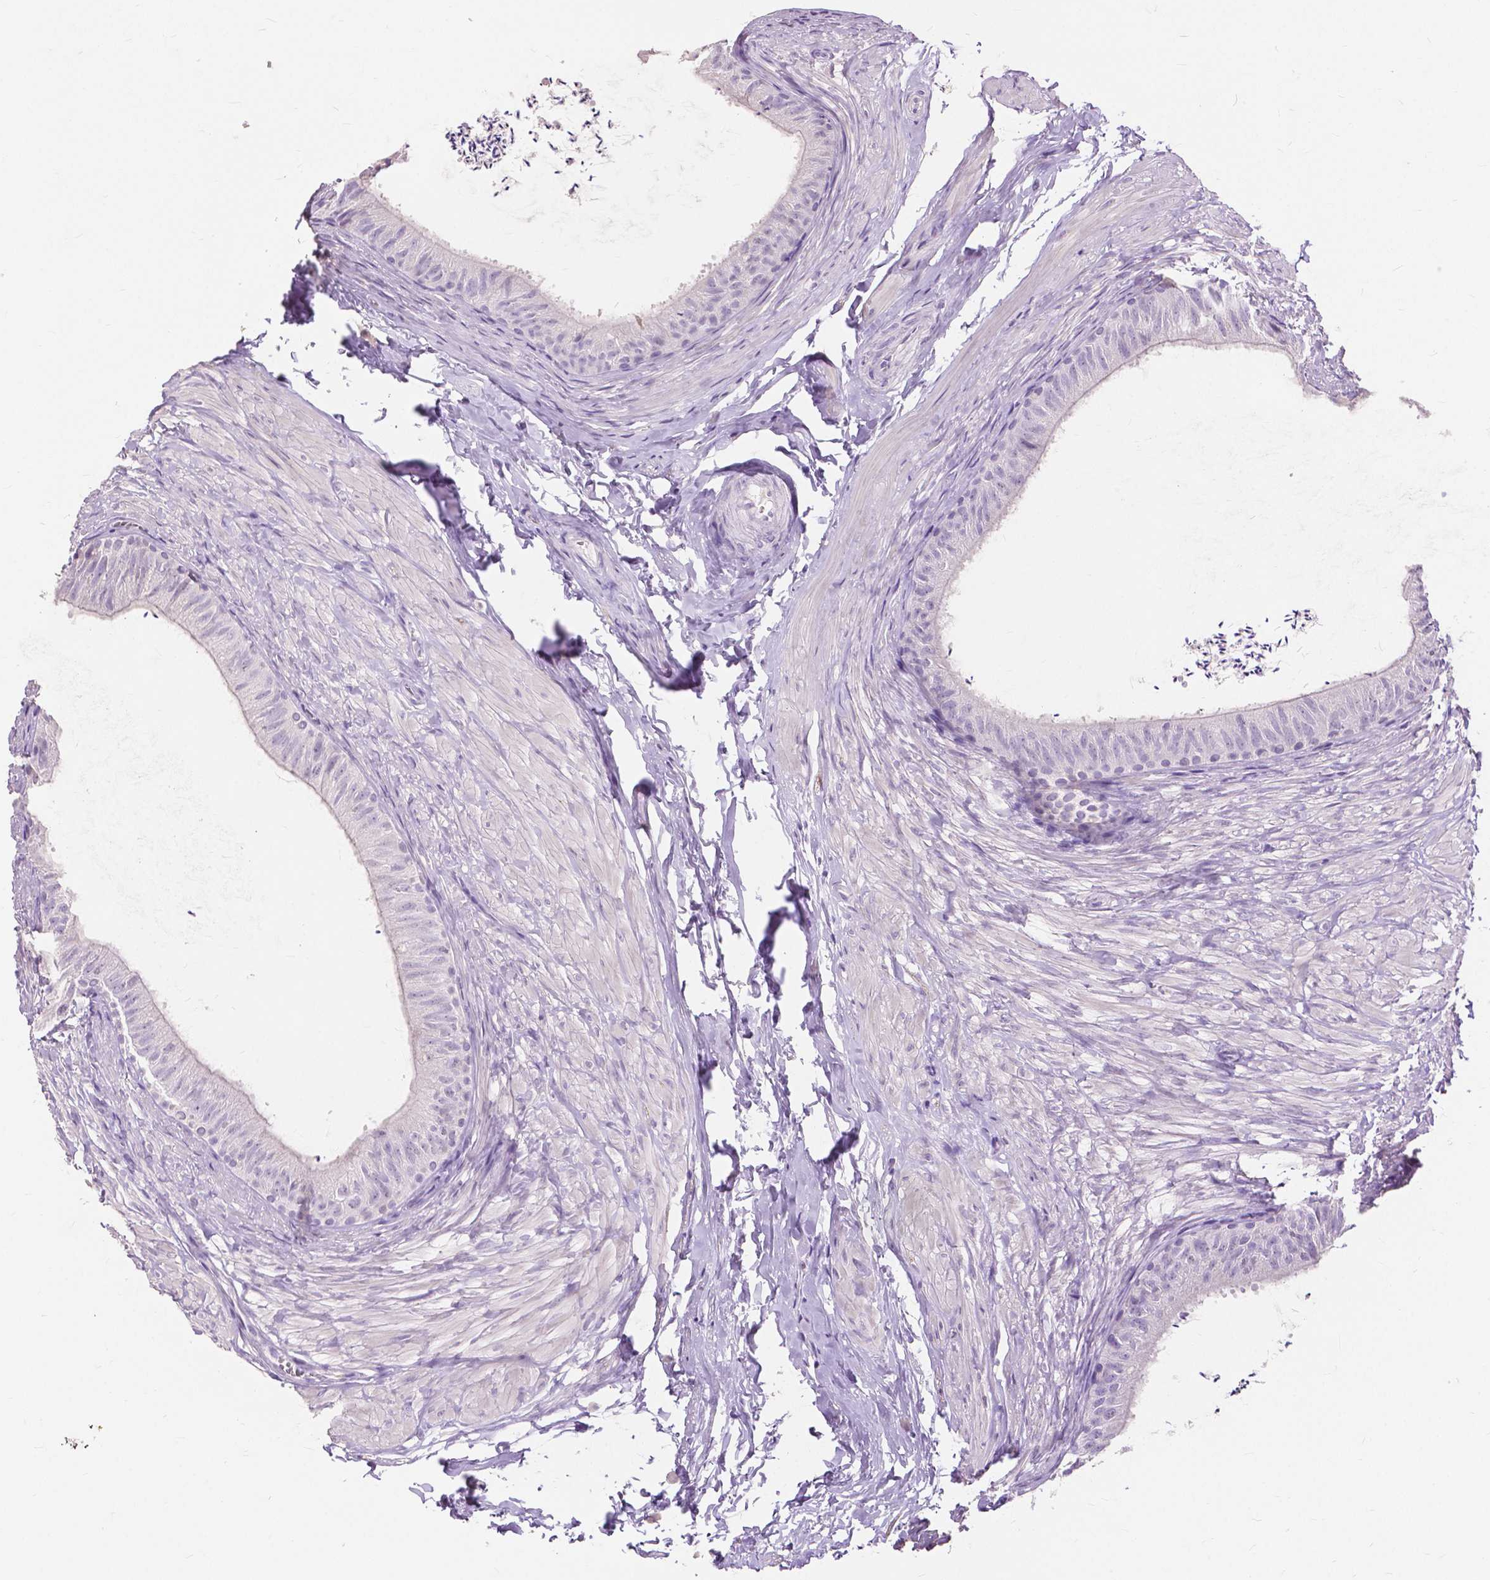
{"staining": {"intensity": "negative", "quantity": "none", "location": "none"}, "tissue": "epididymis", "cell_type": "Glandular cells", "image_type": "normal", "snomed": [{"axis": "morphology", "description": "Normal tissue, NOS"}, {"axis": "topography", "description": "Epididymis, spermatic cord, NOS"}, {"axis": "topography", "description": "Epididymis"}, {"axis": "topography", "description": "Peripheral nerve tissue"}], "caption": "Protein analysis of unremarkable epididymis shows no significant positivity in glandular cells.", "gene": "CXCR2", "patient": {"sex": "male", "age": 29}}